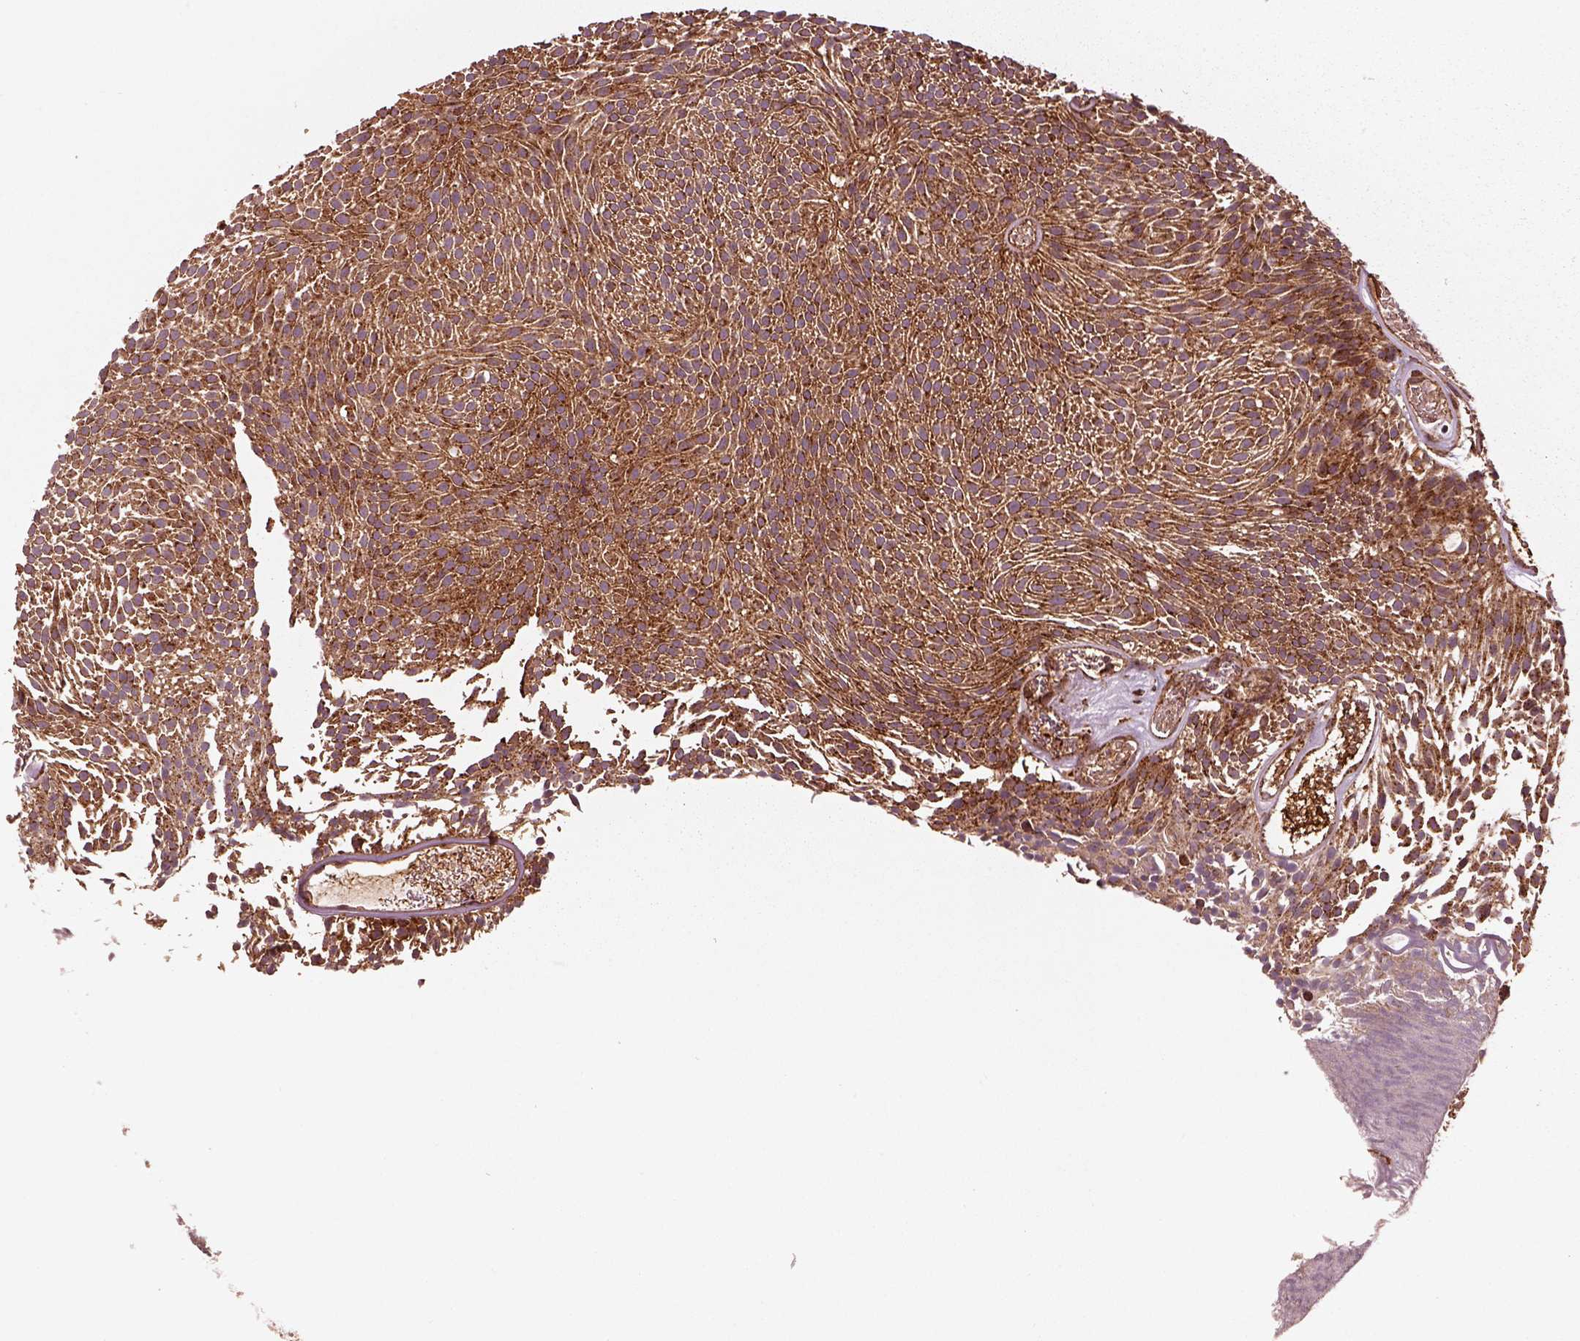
{"staining": {"intensity": "strong", "quantity": ">75%", "location": "cytoplasmic/membranous"}, "tissue": "urothelial cancer", "cell_type": "Tumor cells", "image_type": "cancer", "snomed": [{"axis": "morphology", "description": "Urothelial carcinoma, Low grade"}, {"axis": "topography", "description": "Urinary bladder"}], "caption": "A brown stain highlights strong cytoplasmic/membranous staining of a protein in human urothelial cancer tumor cells. The staining was performed using DAB to visualize the protein expression in brown, while the nuclei were stained in blue with hematoxylin (Magnification: 20x).", "gene": "WASHC2A", "patient": {"sex": "male", "age": 77}}